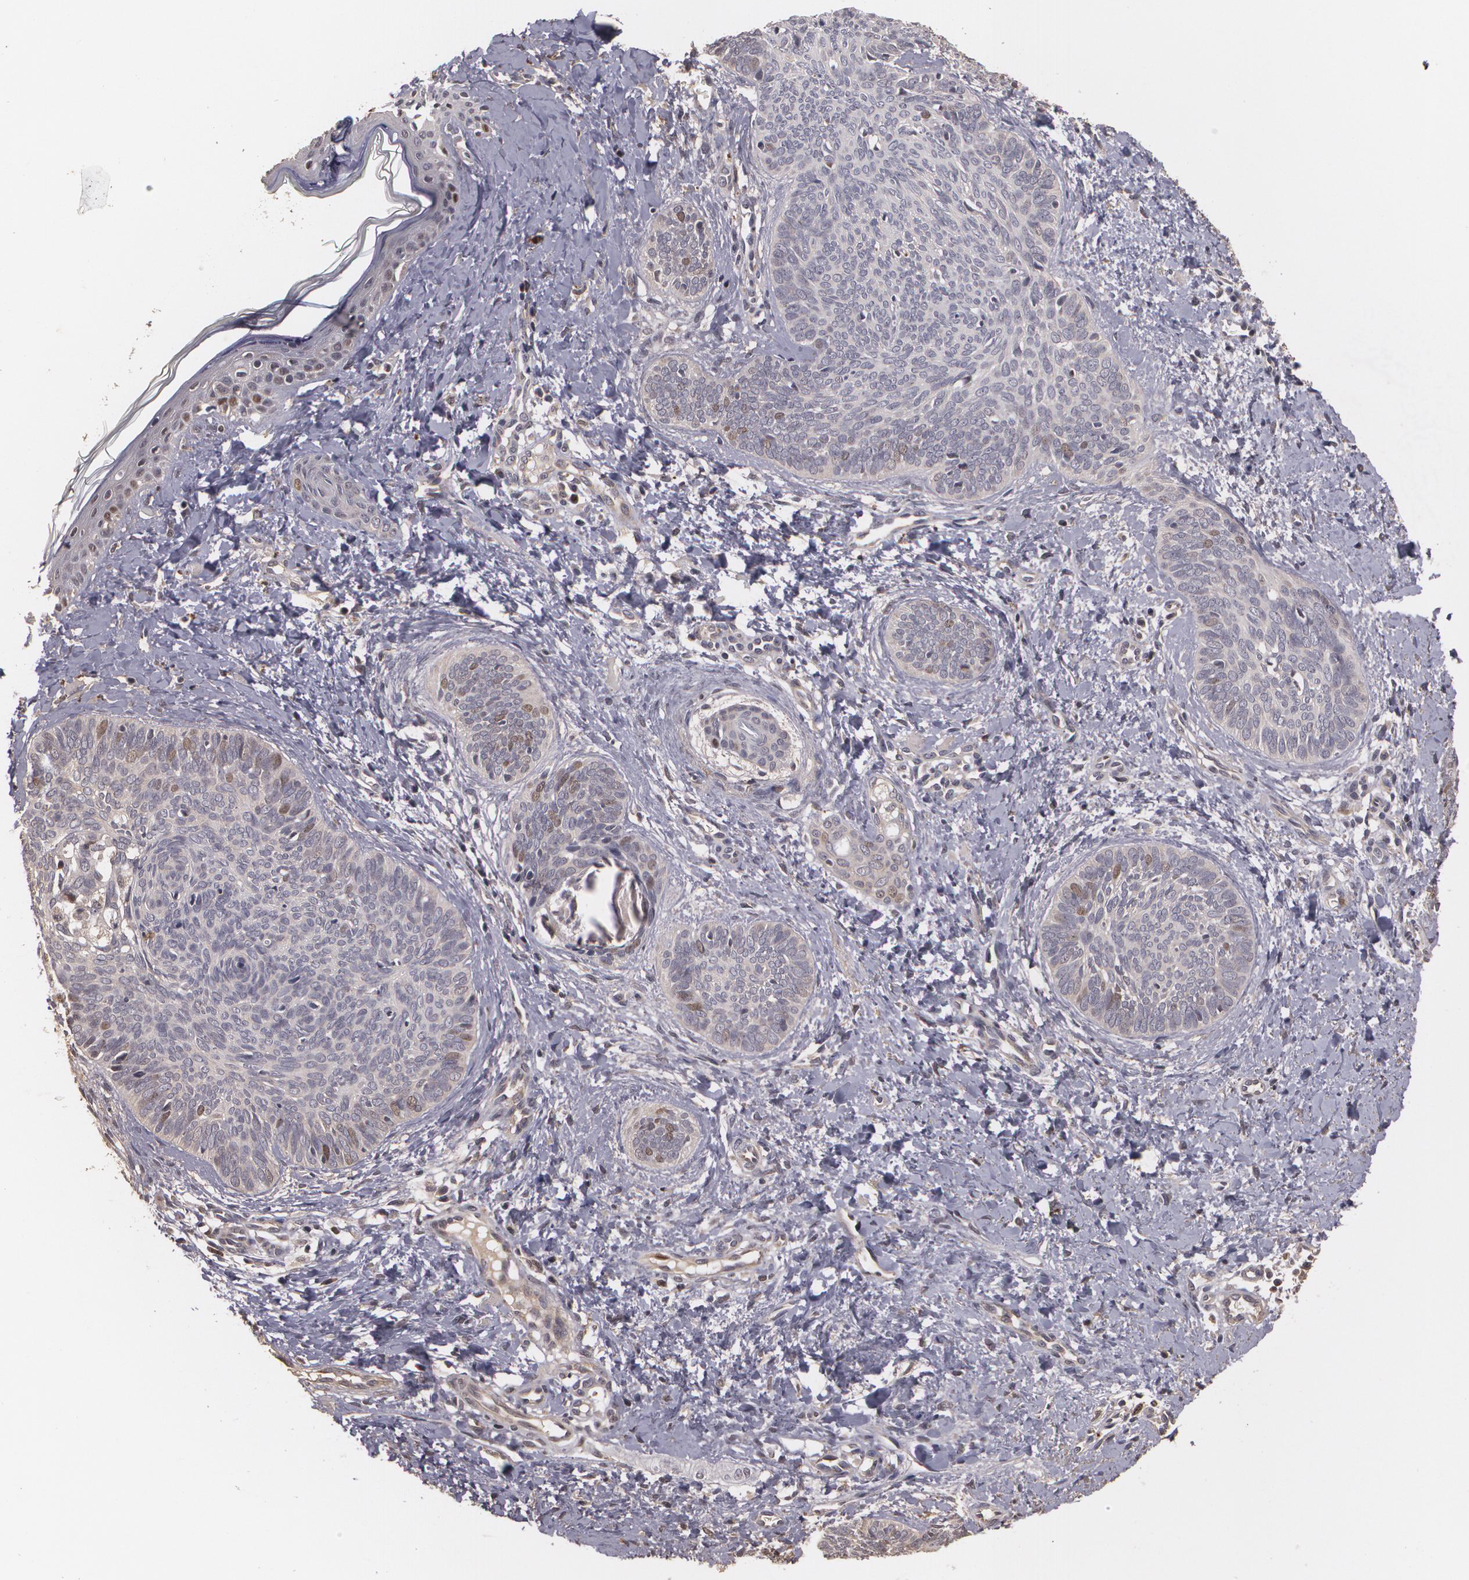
{"staining": {"intensity": "moderate", "quantity": "<25%", "location": "nuclear"}, "tissue": "skin cancer", "cell_type": "Tumor cells", "image_type": "cancer", "snomed": [{"axis": "morphology", "description": "Basal cell carcinoma"}, {"axis": "topography", "description": "Skin"}], "caption": "Immunohistochemical staining of human skin basal cell carcinoma reveals moderate nuclear protein positivity in approximately <25% of tumor cells. Nuclei are stained in blue.", "gene": "BRCA1", "patient": {"sex": "female", "age": 81}}